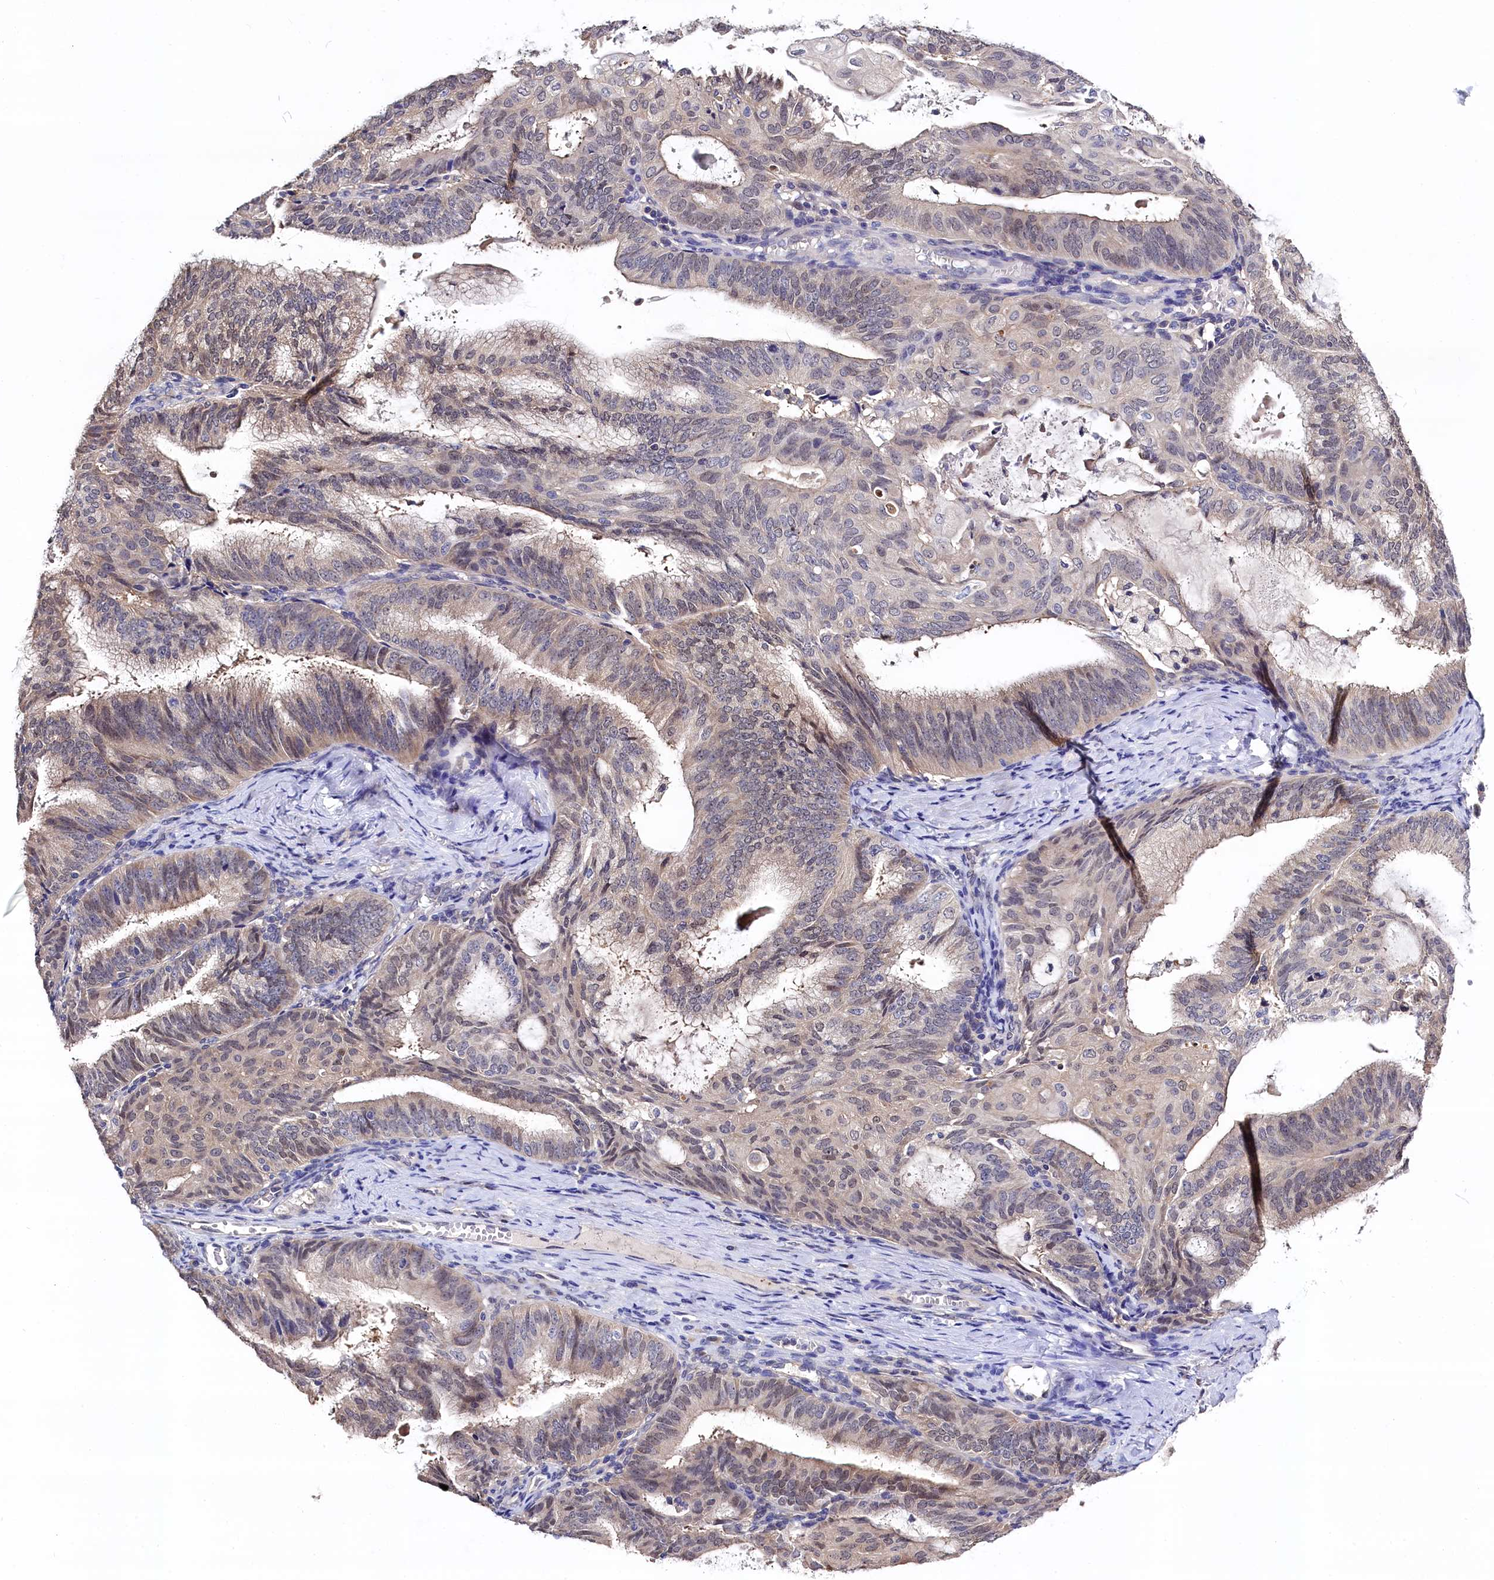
{"staining": {"intensity": "weak", "quantity": "<25%", "location": "nuclear"}, "tissue": "endometrial cancer", "cell_type": "Tumor cells", "image_type": "cancer", "snomed": [{"axis": "morphology", "description": "Adenocarcinoma, NOS"}, {"axis": "topography", "description": "Endometrium"}], "caption": "High magnification brightfield microscopy of endometrial cancer stained with DAB (brown) and counterstained with hematoxylin (blue): tumor cells show no significant positivity. The staining is performed using DAB (3,3'-diaminobenzidine) brown chromogen with nuclei counter-stained in using hematoxylin.", "gene": "C11orf54", "patient": {"sex": "female", "age": 49}}